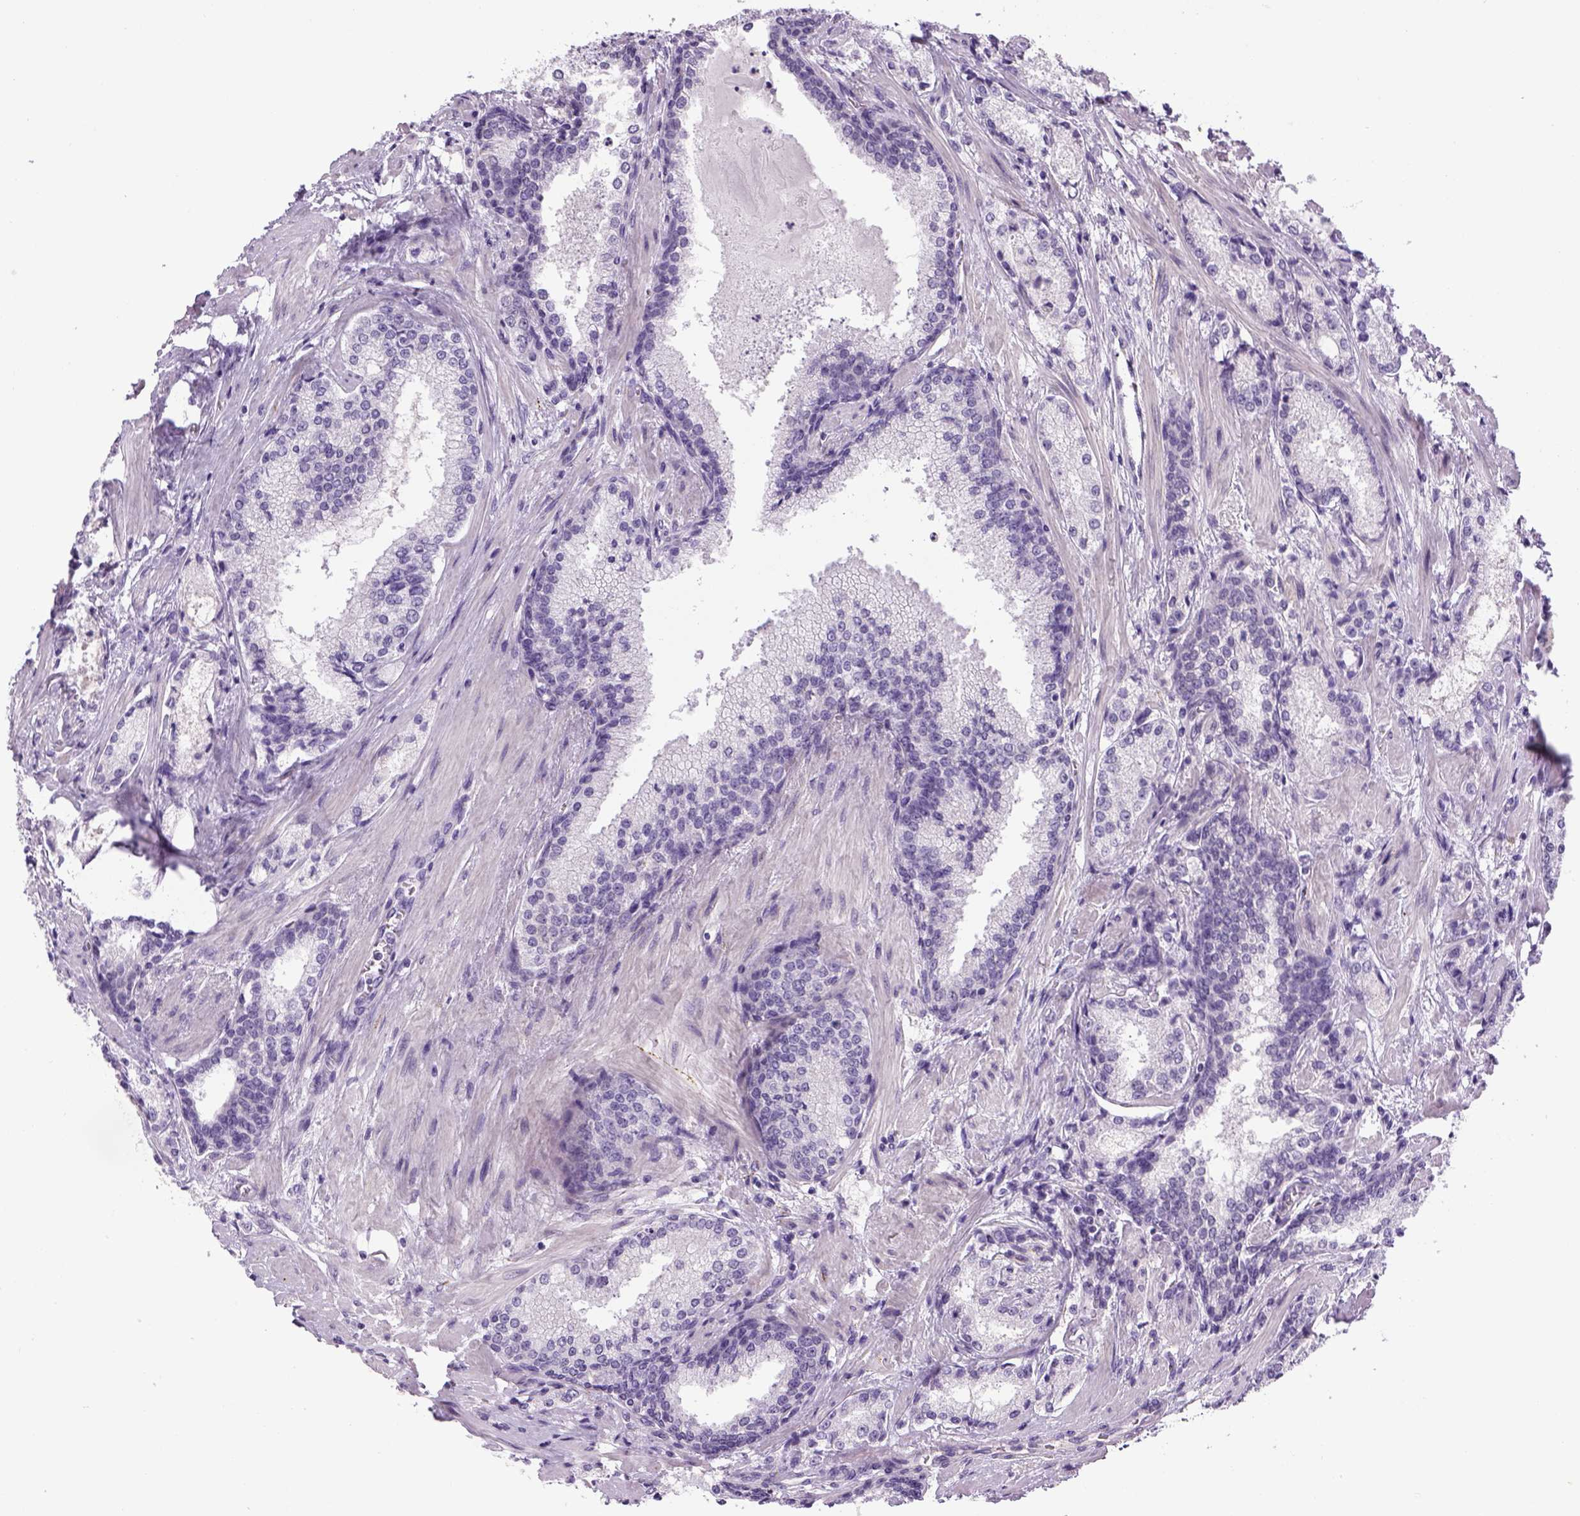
{"staining": {"intensity": "negative", "quantity": "none", "location": "none"}, "tissue": "prostate cancer", "cell_type": "Tumor cells", "image_type": "cancer", "snomed": [{"axis": "morphology", "description": "Adenocarcinoma, Low grade"}, {"axis": "topography", "description": "Prostate"}], "caption": "High magnification brightfield microscopy of prostate adenocarcinoma (low-grade) stained with DAB (3,3'-diaminobenzidine) (brown) and counterstained with hematoxylin (blue): tumor cells show no significant expression.", "gene": "DBH", "patient": {"sex": "male", "age": 56}}